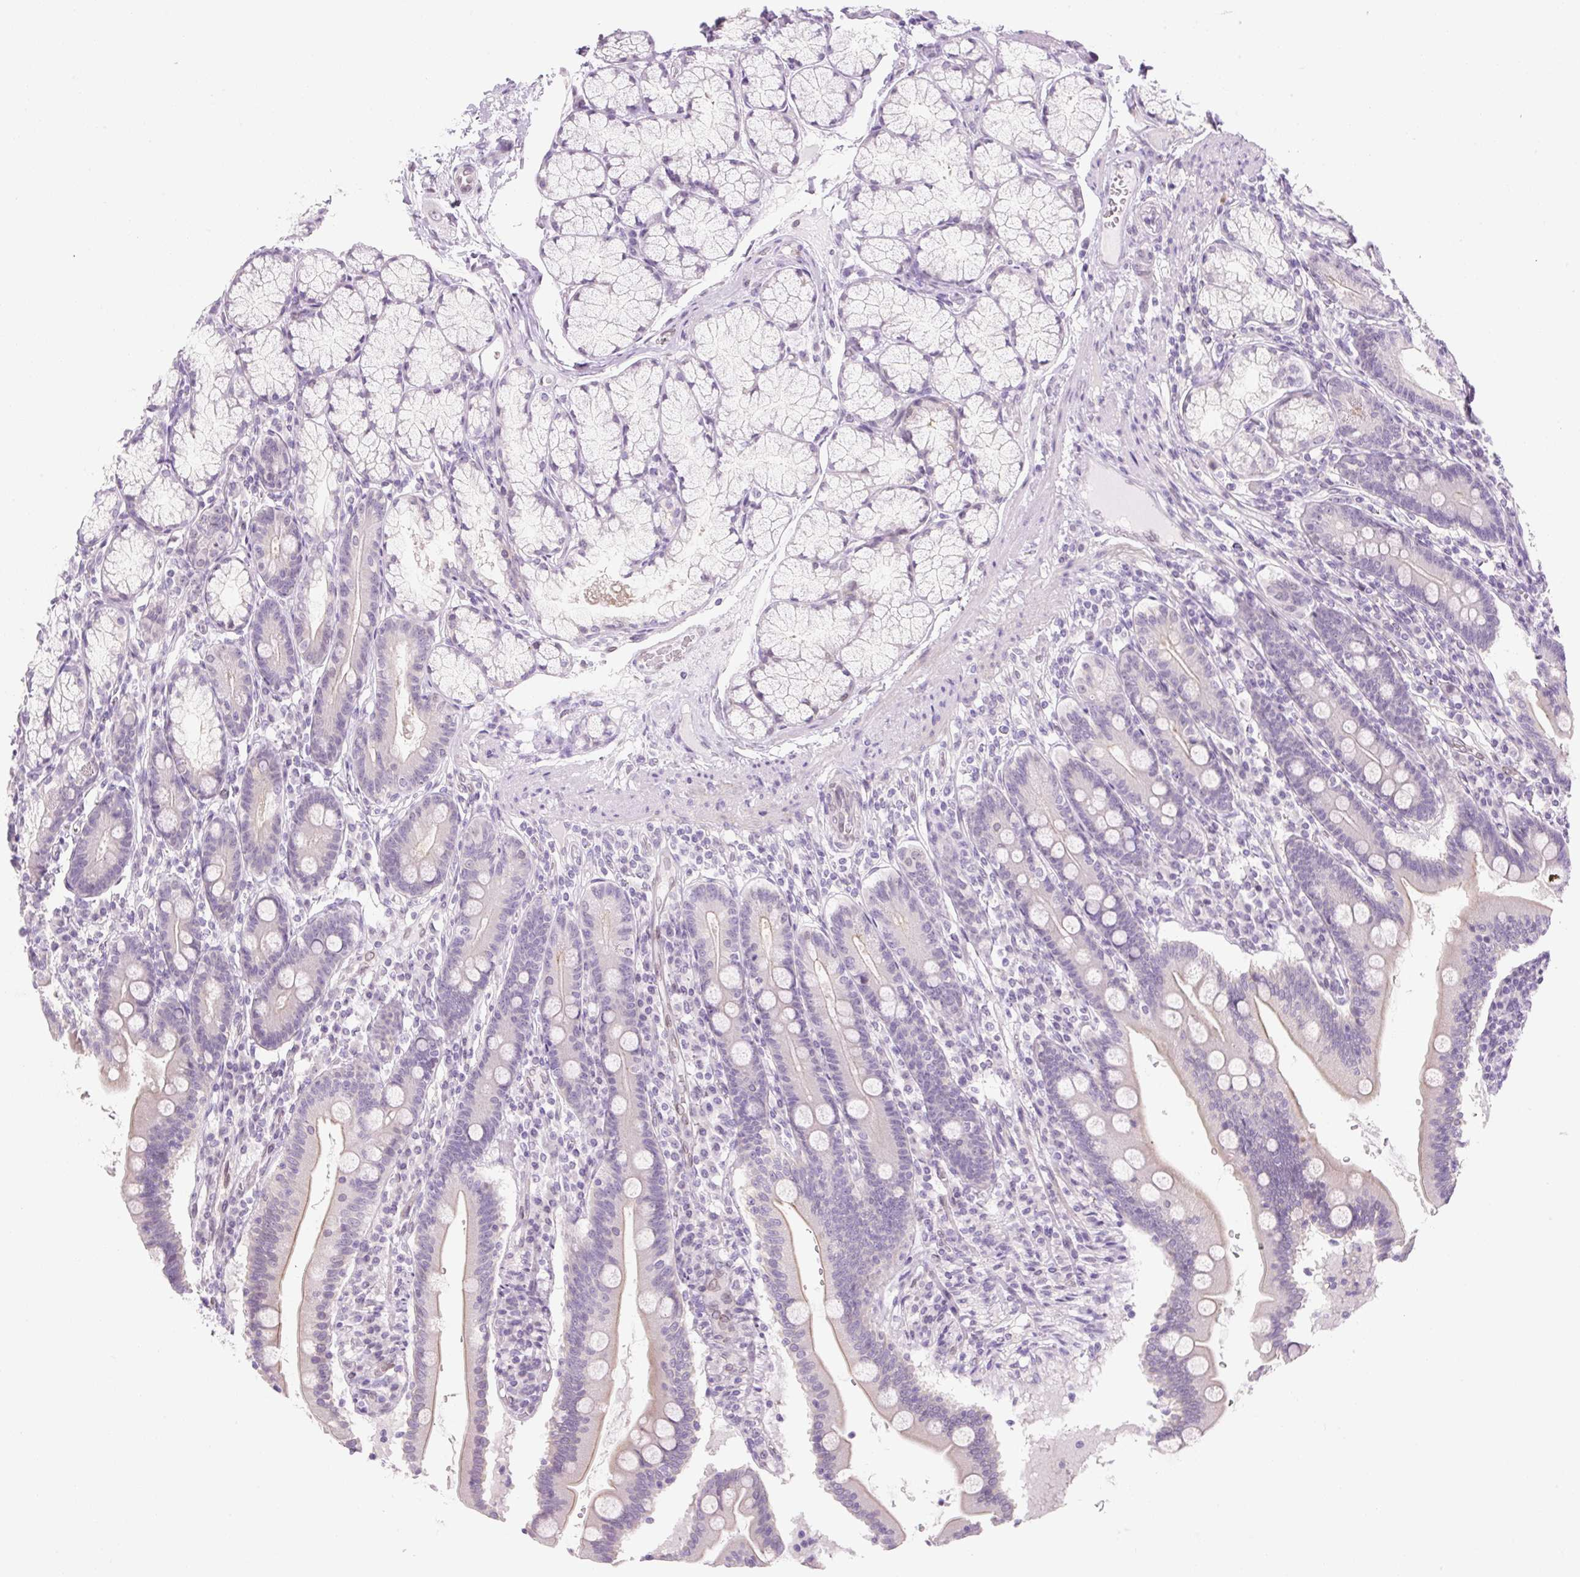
{"staining": {"intensity": "negative", "quantity": "none", "location": "none"}, "tissue": "duodenum", "cell_type": "Glandular cells", "image_type": "normal", "snomed": [{"axis": "morphology", "description": "Normal tissue, NOS"}, {"axis": "topography", "description": "Duodenum"}], "caption": "This is an IHC histopathology image of benign human duodenum. There is no expression in glandular cells.", "gene": "SYNE3", "patient": {"sex": "female", "age": 67}}